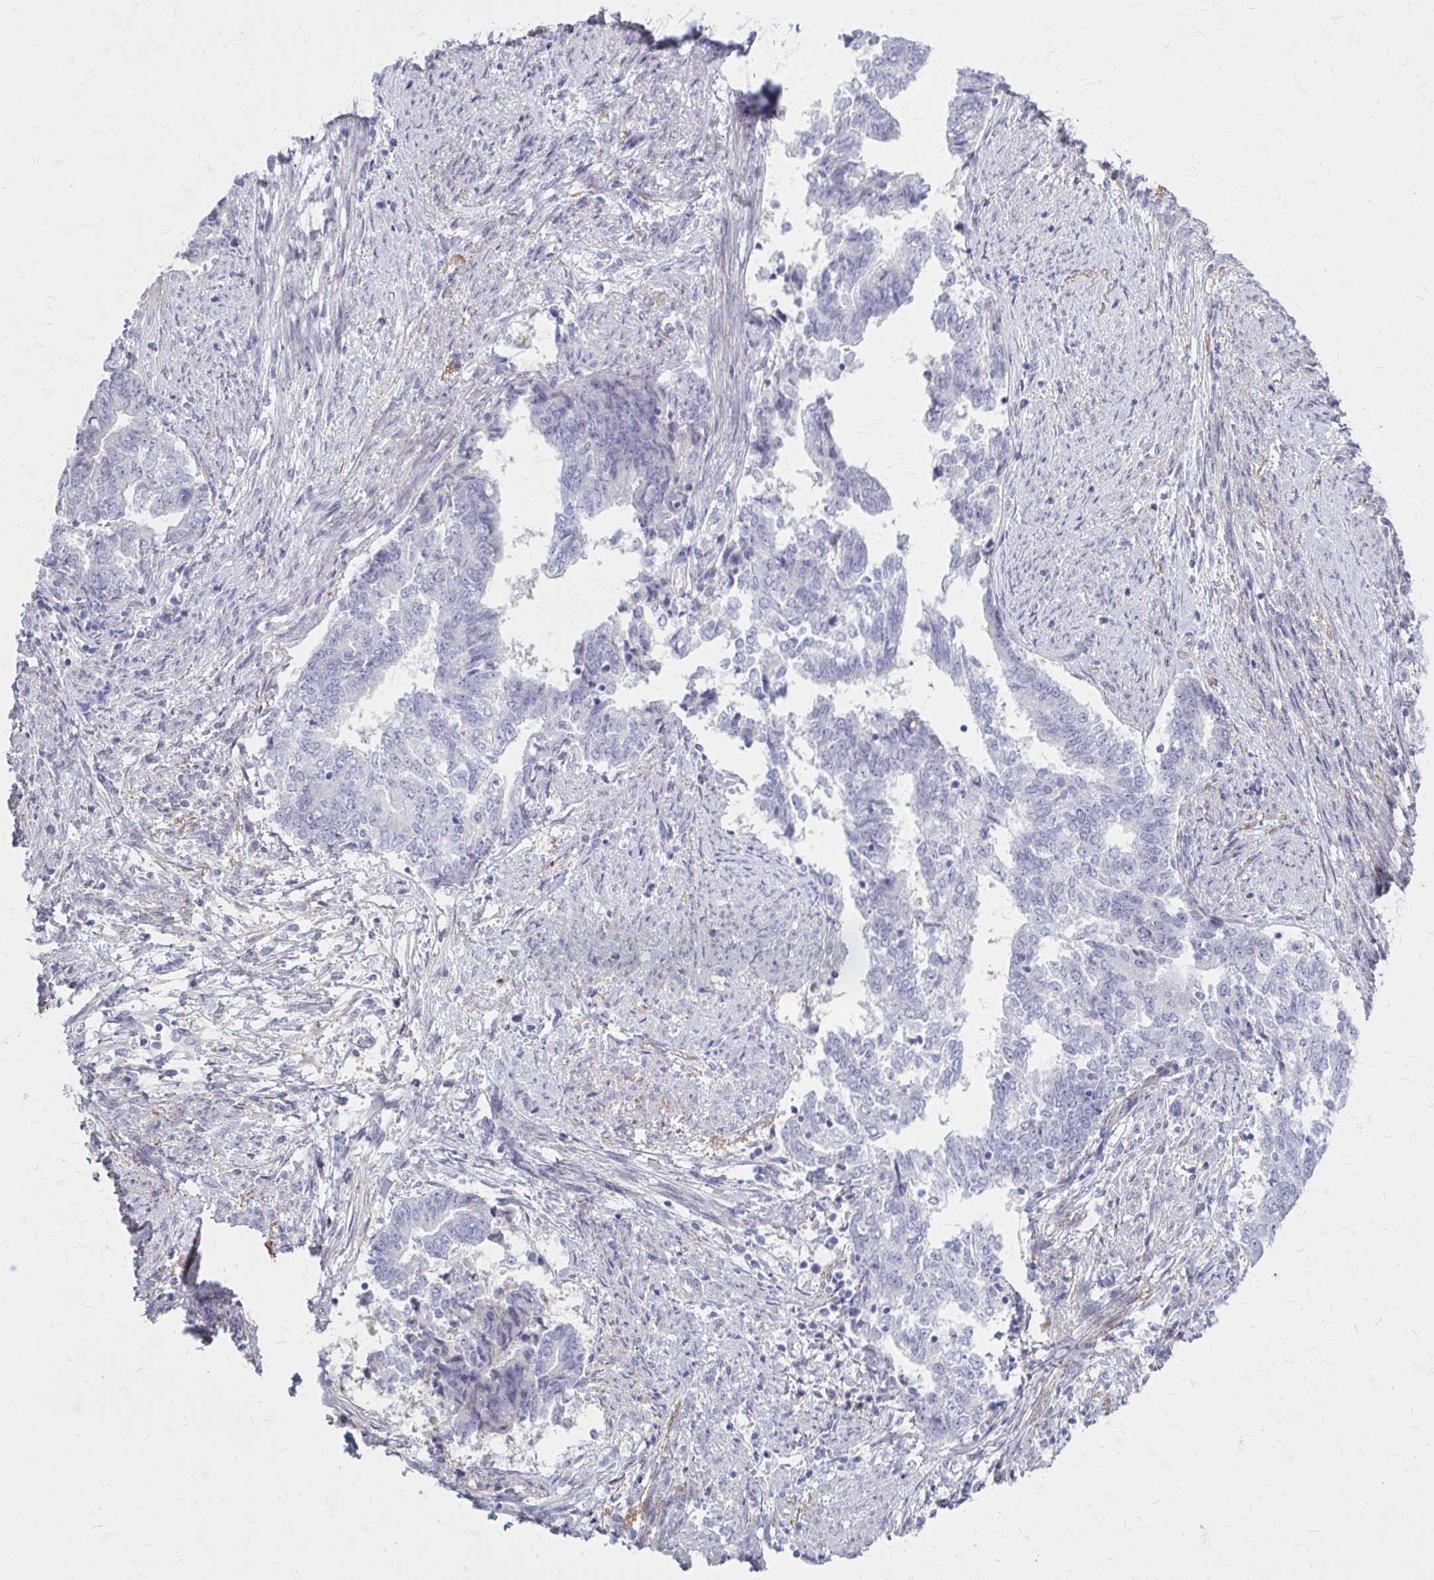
{"staining": {"intensity": "negative", "quantity": "none", "location": "none"}, "tissue": "endometrial cancer", "cell_type": "Tumor cells", "image_type": "cancer", "snomed": [{"axis": "morphology", "description": "Adenocarcinoma, NOS"}, {"axis": "topography", "description": "Endometrium"}], "caption": "Endometrial cancer (adenocarcinoma) stained for a protein using immunohistochemistry (IHC) reveals no expression tumor cells.", "gene": "SERPIND1", "patient": {"sex": "female", "age": 65}}